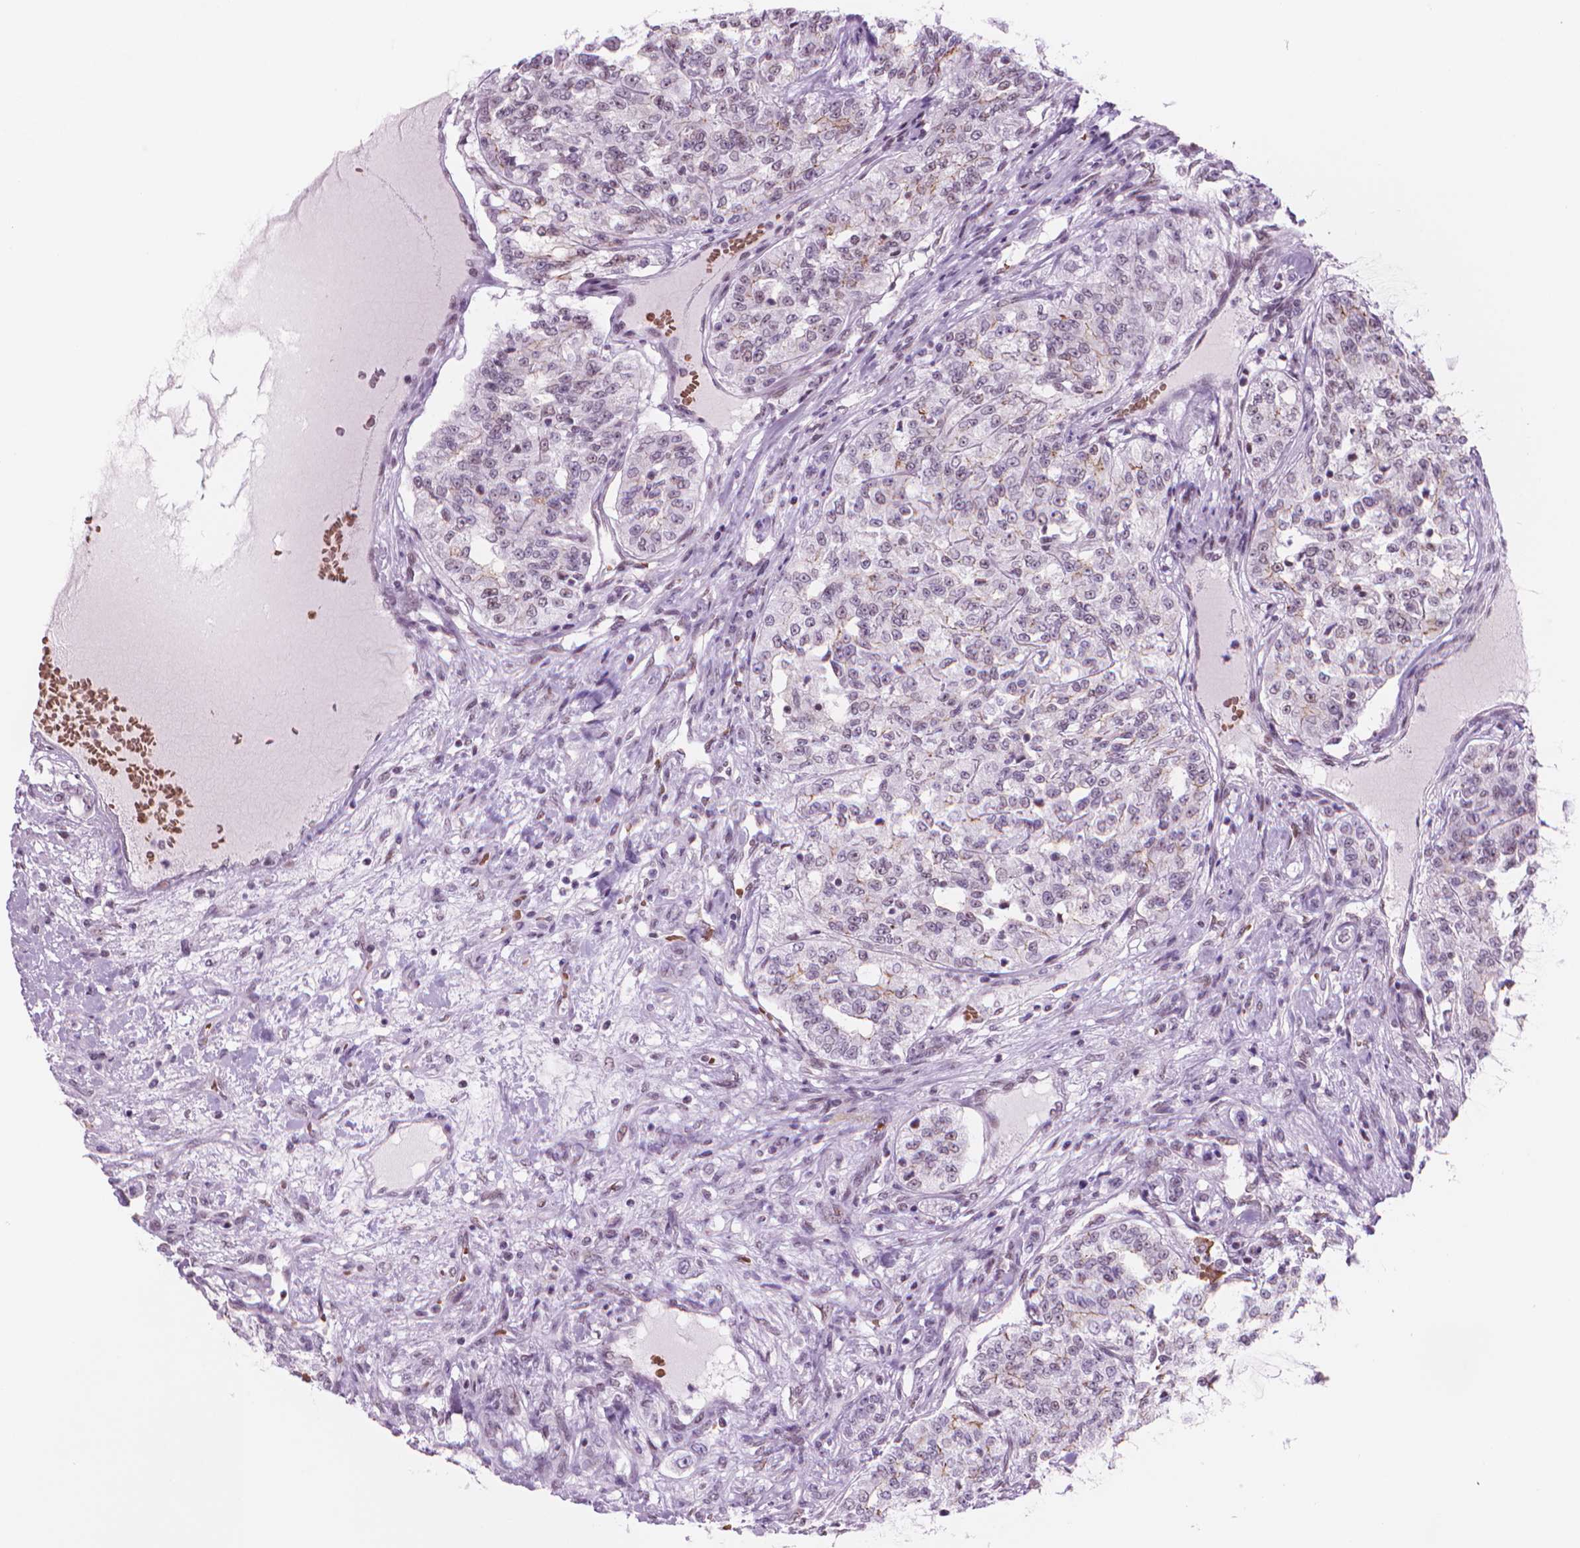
{"staining": {"intensity": "weak", "quantity": "<25%", "location": "nuclear"}, "tissue": "renal cancer", "cell_type": "Tumor cells", "image_type": "cancer", "snomed": [{"axis": "morphology", "description": "Adenocarcinoma, NOS"}, {"axis": "topography", "description": "Kidney"}], "caption": "Tumor cells are negative for brown protein staining in renal cancer (adenocarcinoma).", "gene": "POLR3D", "patient": {"sex": "female", "age": 63}}